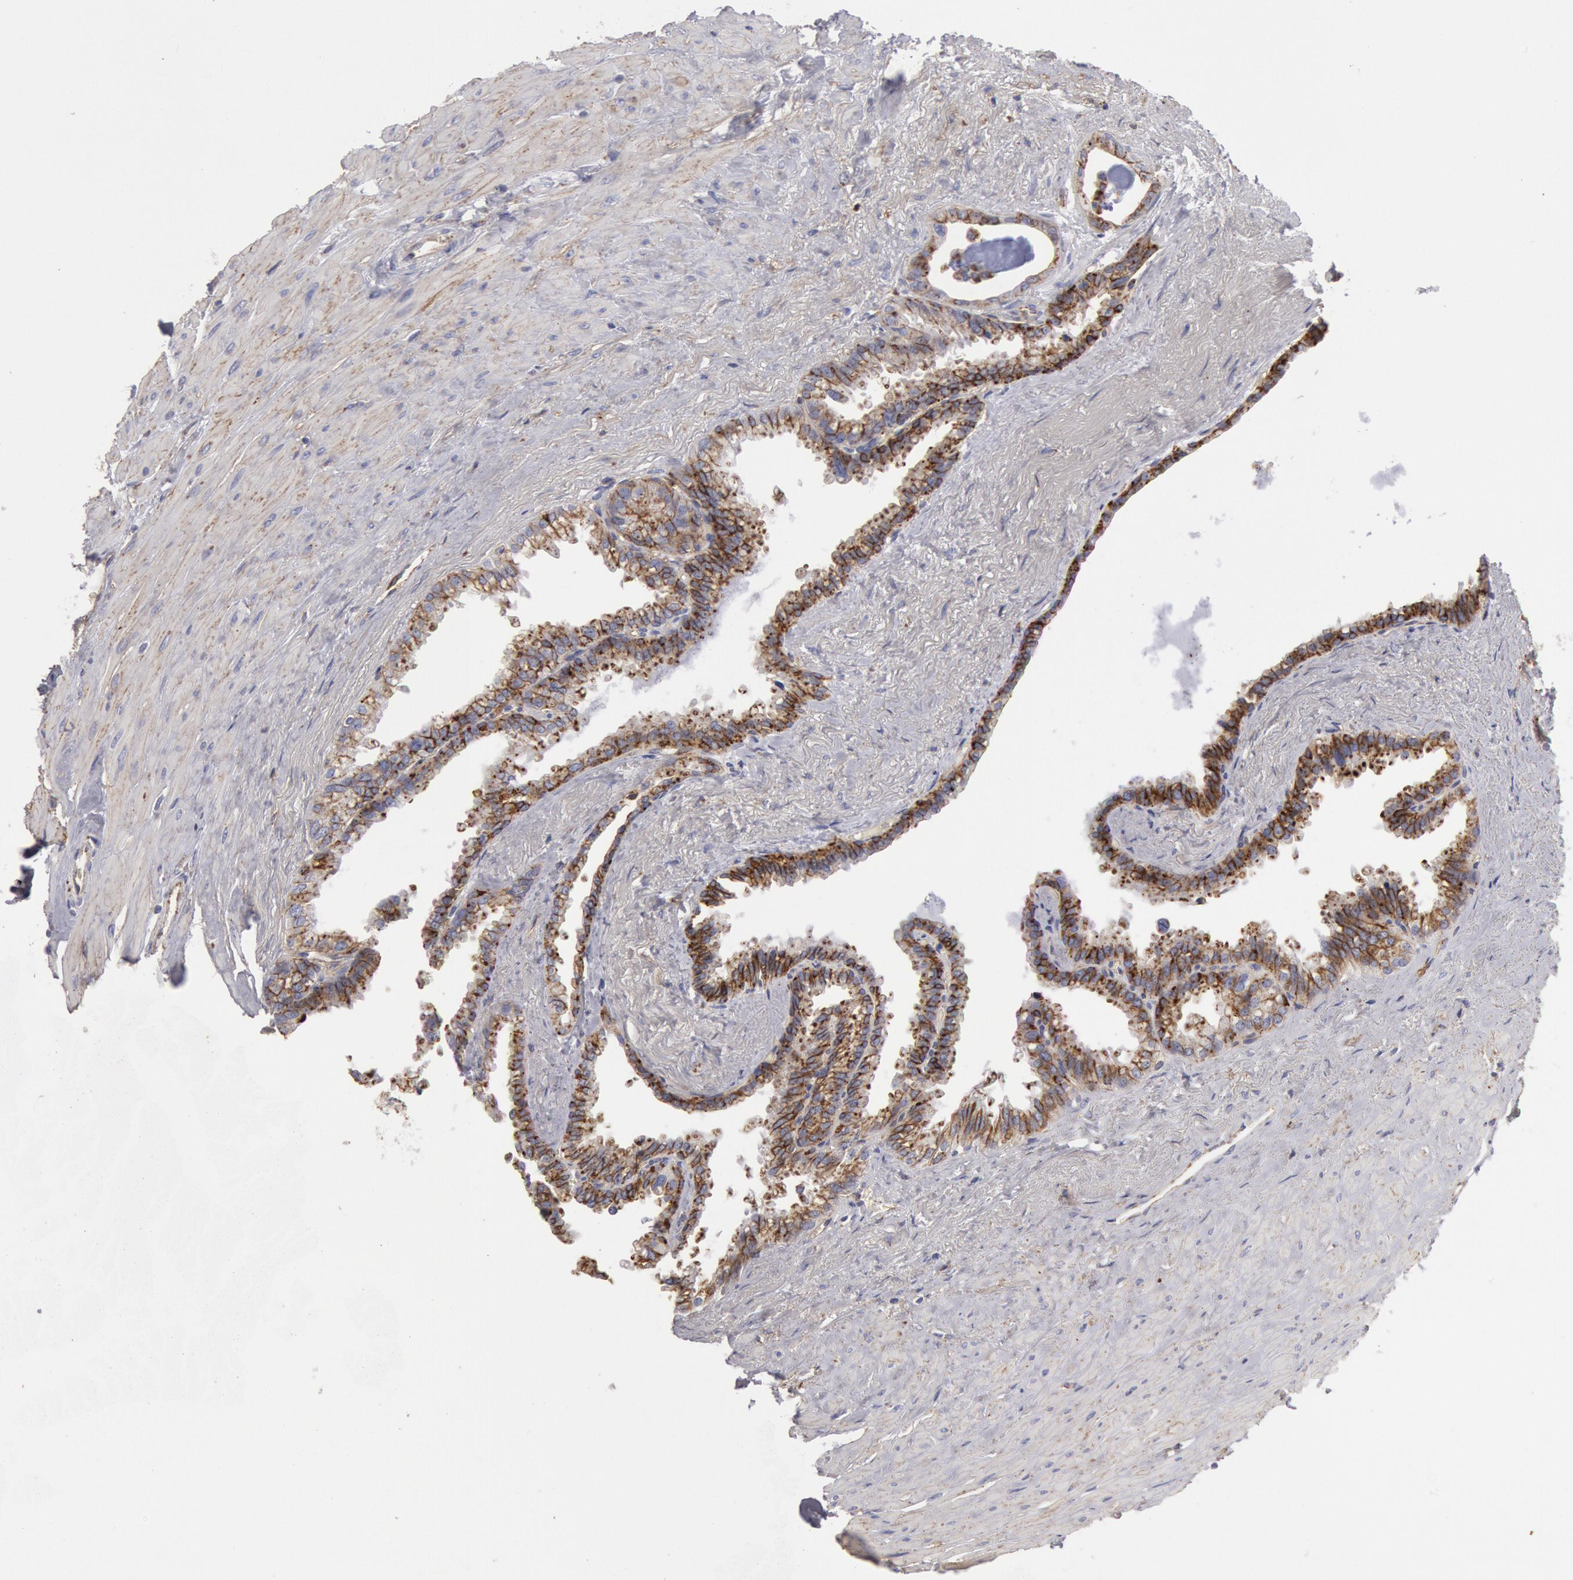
{"staining": {"intensity": "moderate", "quantity": ">75%", "location": "cytoplasmic/membranous"}, "tissue": "seminal vesicle", "cell_type": "Glandular cells", "image_type": "normal", "snomed": [{"axis": "morphology", "description": "Normal tissue, NOS"}, {"axis": "topography", "description": "Prostate"}, {"axis": "topography", "description": "Seminal veicle"}], "caption": "DAB immunohistochemical staining of benign seminal vesicle shows moderate cytoplasmic/membranous protein expression in approximately >75% of glandular cells. (brown staining indicates protein expression, while blue staining denotes nuclei).", "gene": "FLOT1", "patient": {"sex": "male", "age": 63}}